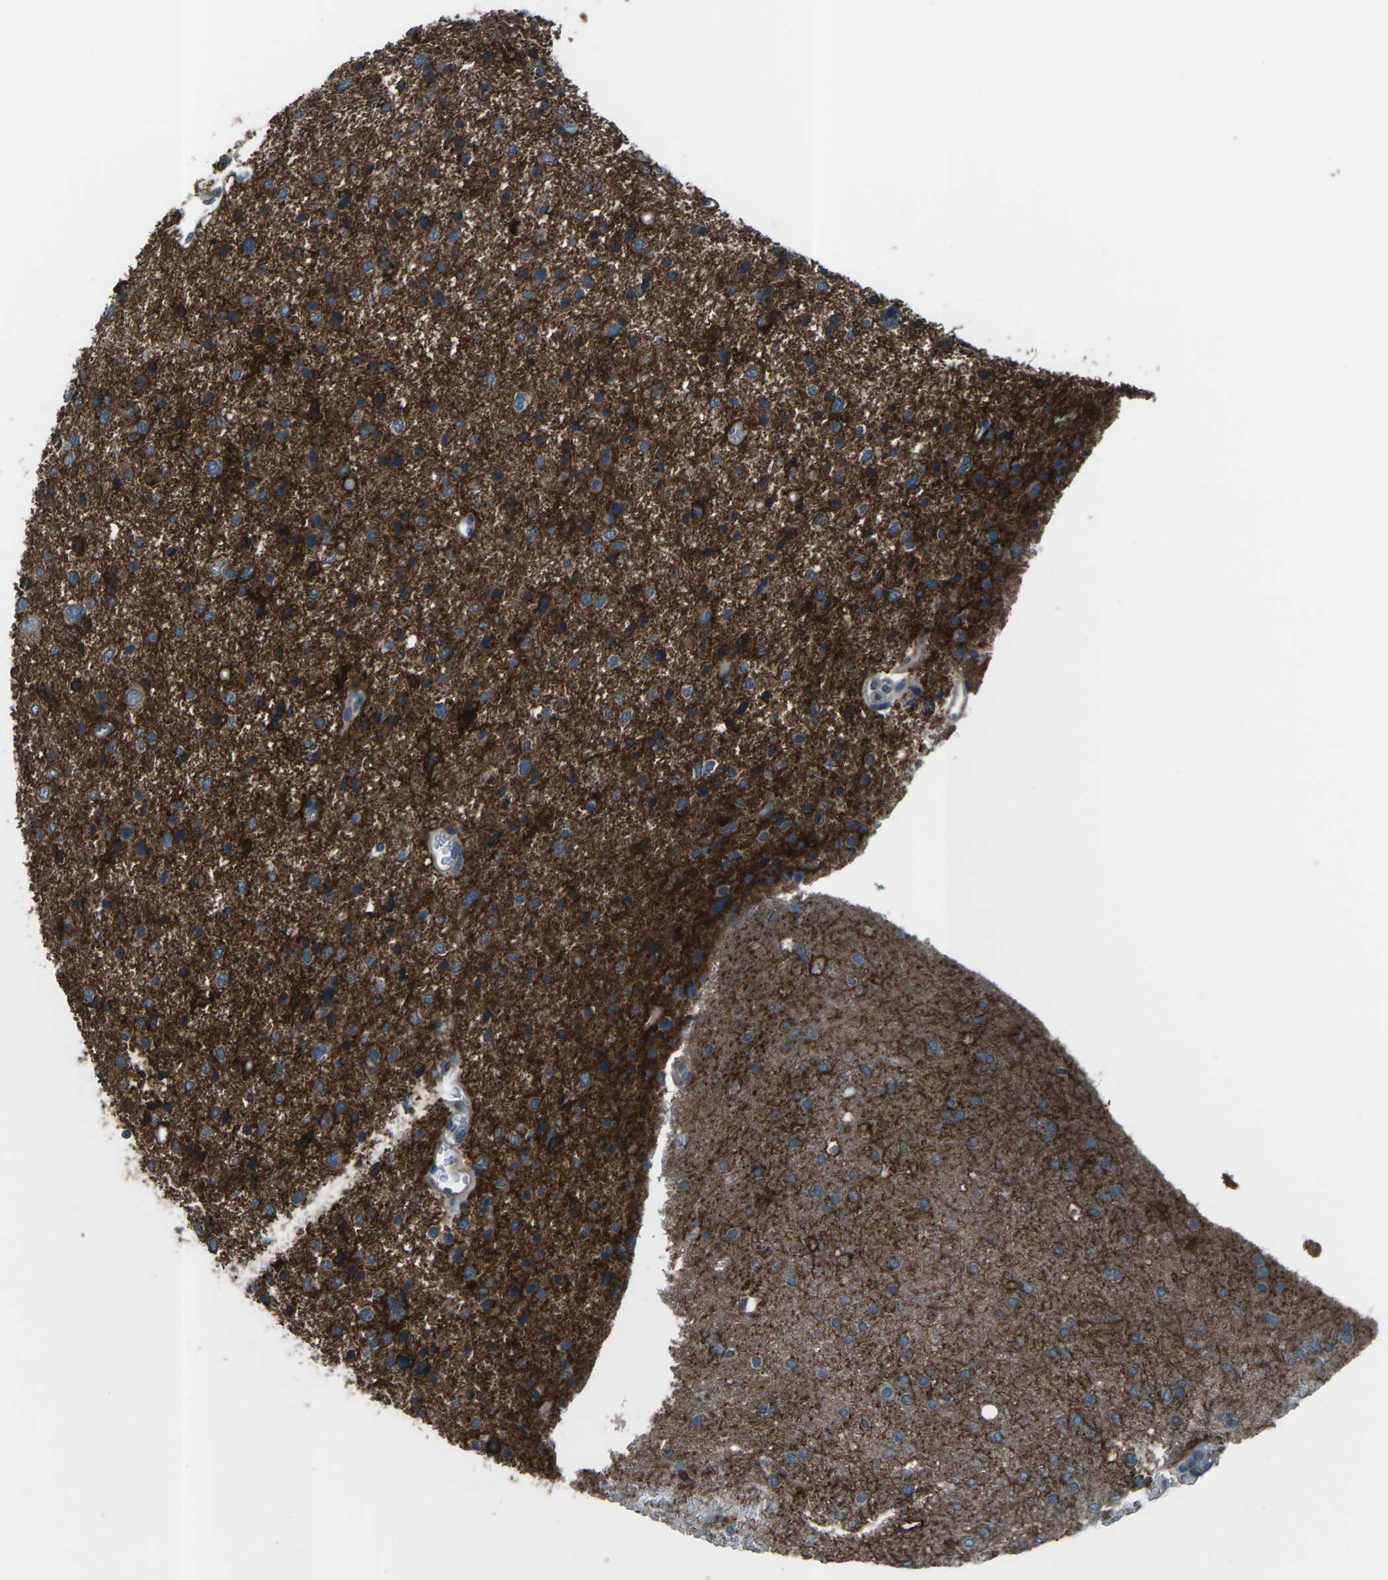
{"staining": {"intensity": "strong", "quantity": ">75%", "location": "cytoplasmic/membranous"}, "tissue": "glioma", "cell_type": "Tumor cells", "image_type": "cancer", "snomed": [{"axis": "morphology", "description": "Glioma, malignant, Low grade"}, {"axis": "topography", "description": "Brain"}], "caption": "A histopathology image showing strong cytoplasmic/membranous staining in approximately >75% of tumor cells in glioma, as visualized by brown immunohistochemical staining.", "gene": "CMTM4", "patient": {"sex": "female", "age": 37}}